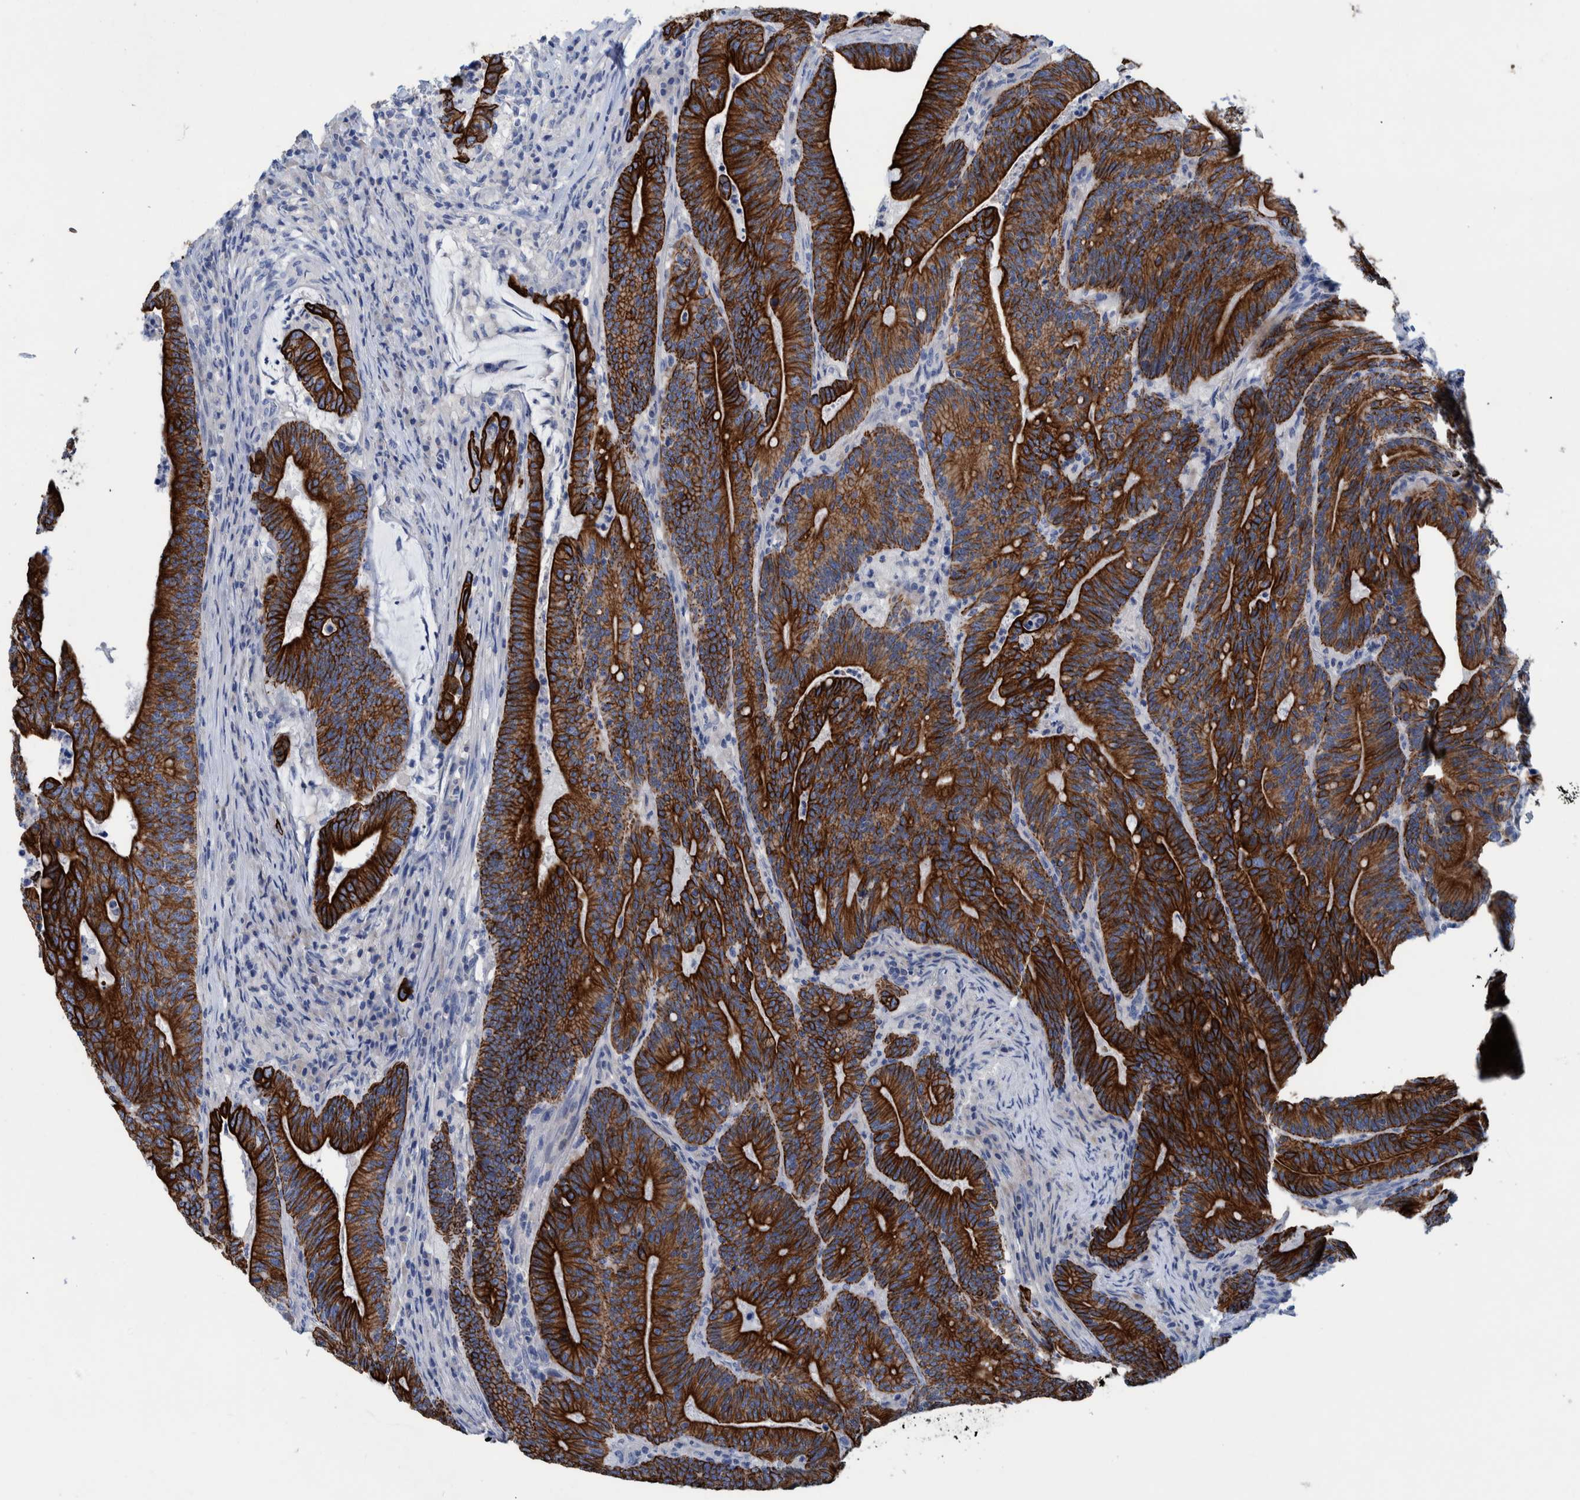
{"staining": {"intensity": "strong", "quantity": ">75%", "location": "cytoplasmic/membranous"}, "tissue": "colorectal cancer", "cell_type": "Tumor cells", "image_type": "cancer", "snomed": [{"axis": "morphology", "description": "Adenocarcinoma, NOS"}, {"axis": "topography", "description": "Colon"}], "caption": "Colorectal cancer stained for a protein demonstrates strong cytoplasmic/membranous positivity in tumor cells.", "gene": "MKS1", "patient": {"sex": "female", "age": 66}}